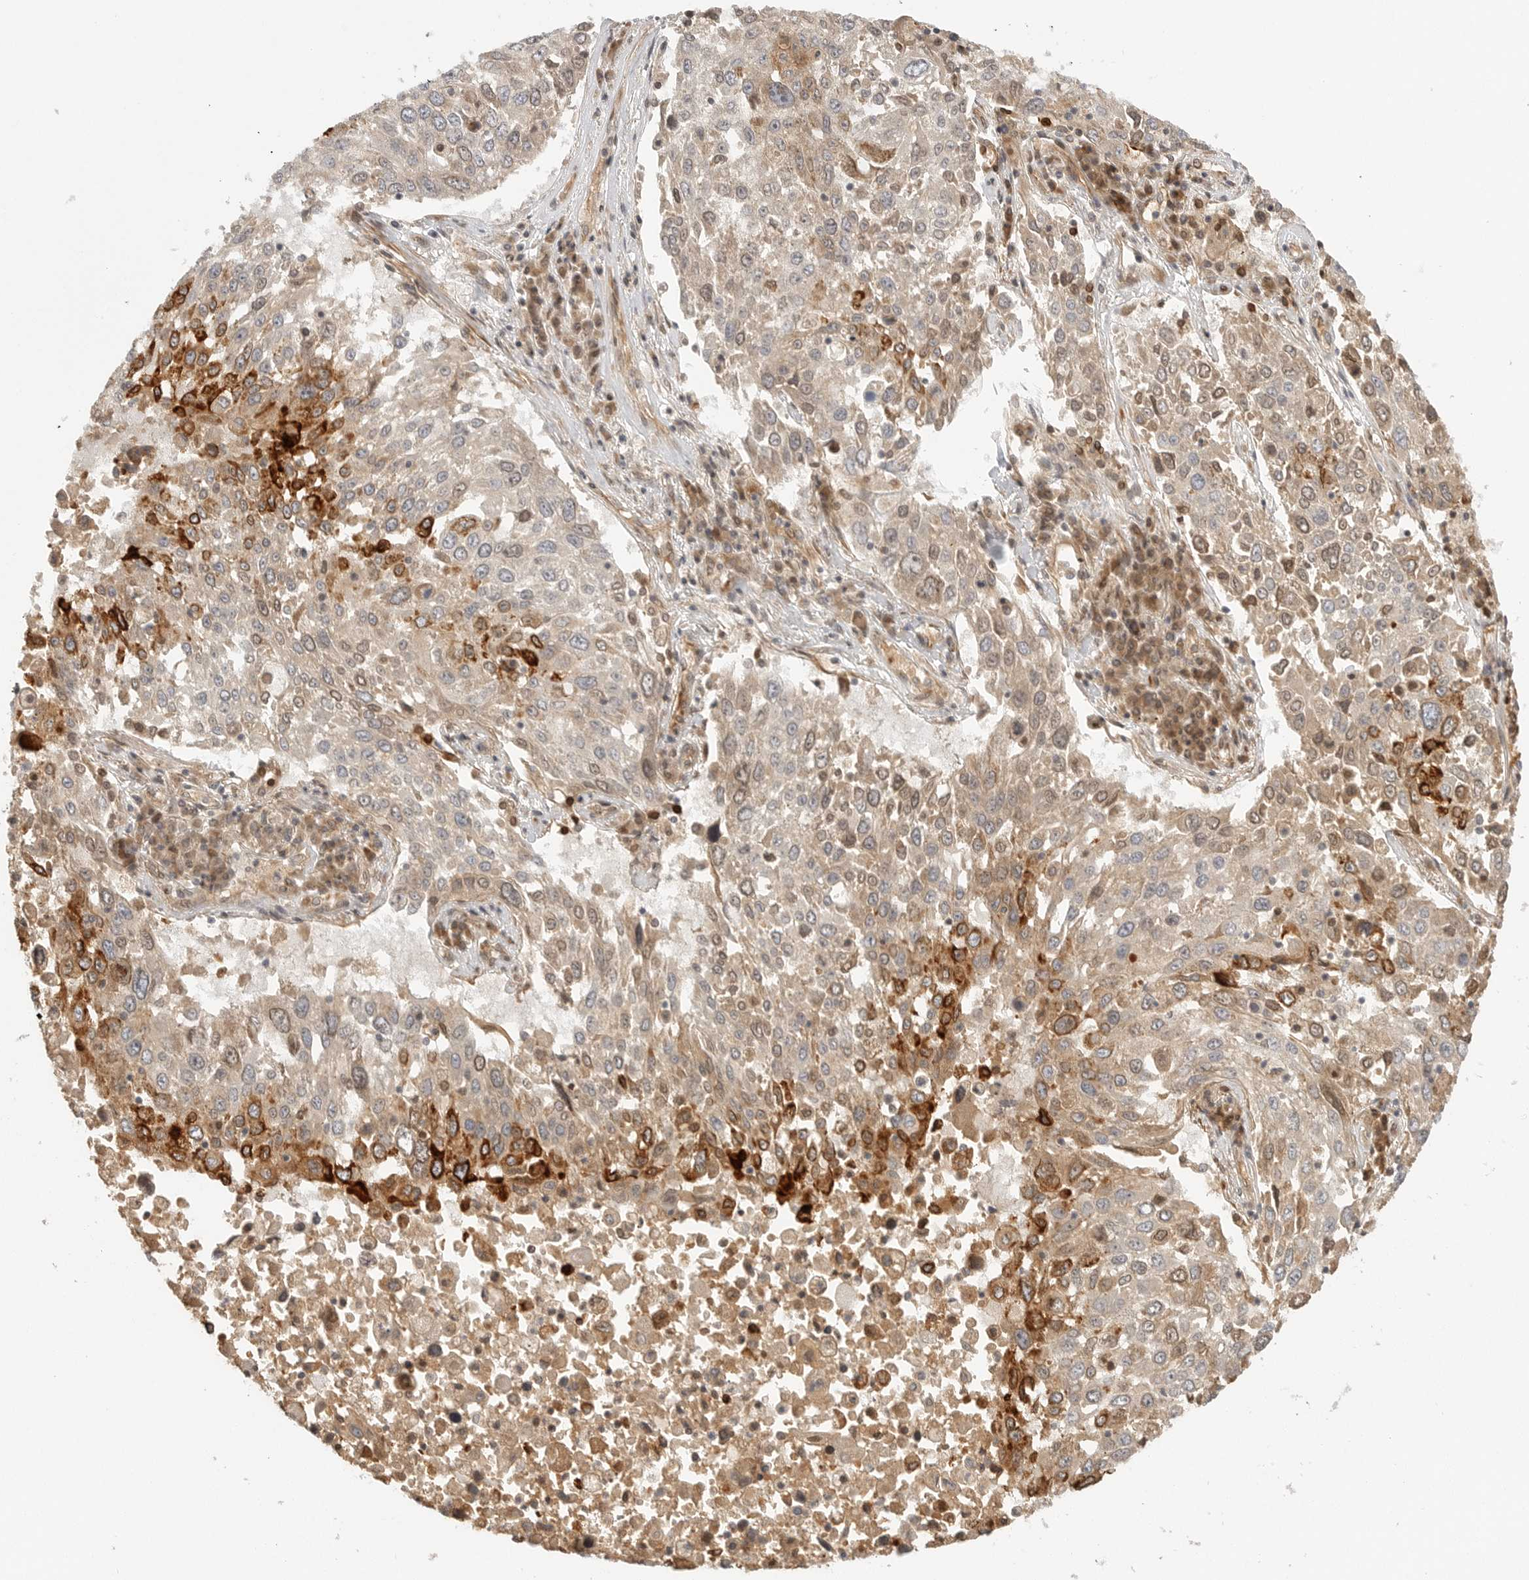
{"staining": {"intensity": "strong", "quantity": "<25%", "location": "cytoplasmic/membranous"}, "tissue": "lung cancer", "cell_type": "Tumor cells", "image_type": "cancer", "snomed": [{"axis": "morphology", "description": "Squamous cell carcinoma, NOS"}, {"axis": "topography", "description": "Lung"}], "caption": "Strong cytoplasmic/membranous protein positivity is present in about <25% of tumor cells in lung cancer. (DAB (3,3'-diaminobenzidine) IHC, brown staining for protein, blue staining for nuclei).", "gene": "CCPG1", "patient": {"sex": "male", "age": 65}}